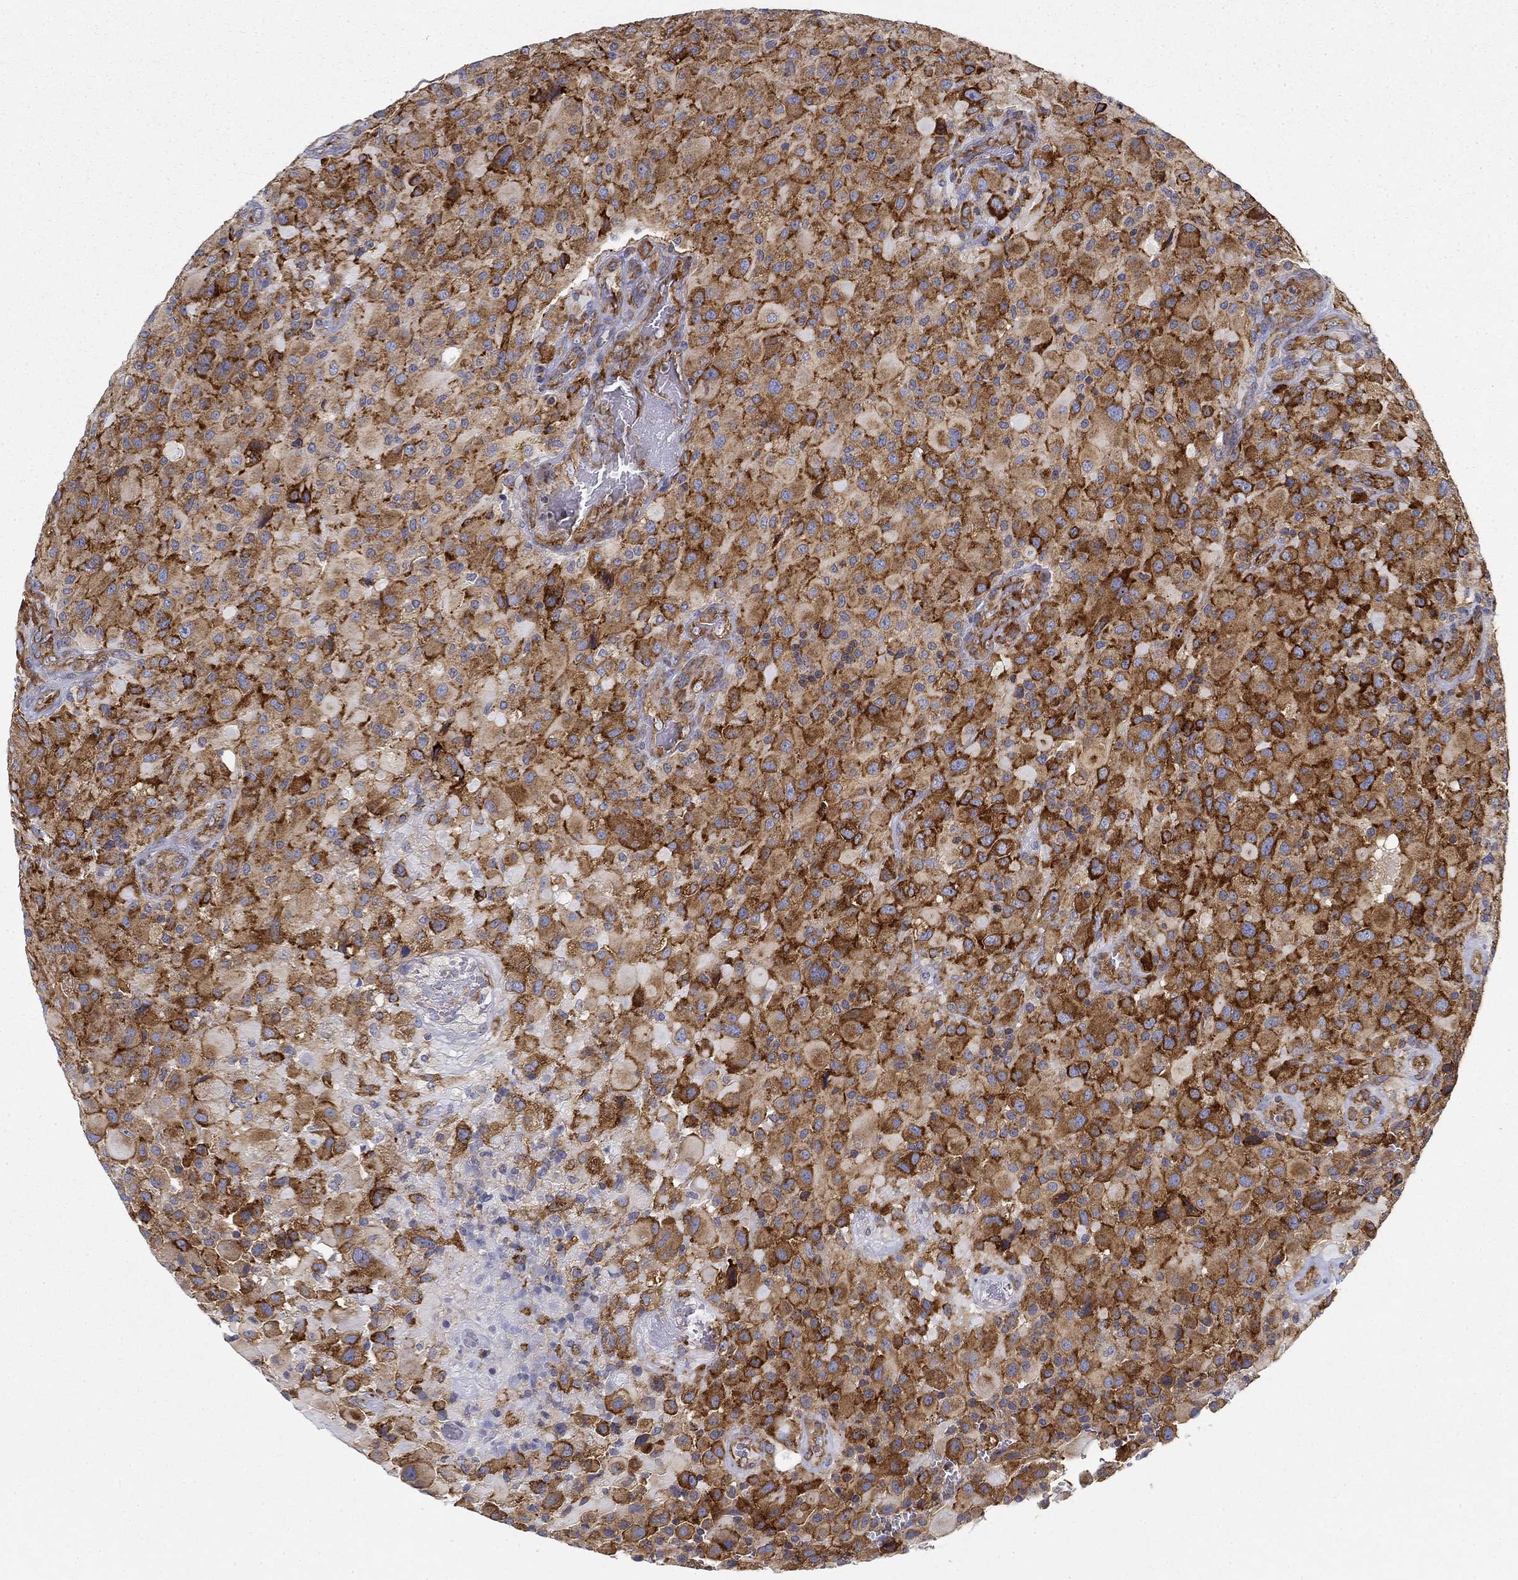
{"staining": {"intensity": "strong", "quantity": ">75%", "location": "cytoplasmic/membranous"}, "tissue": "glioma", "cell_type": "Tumor cells", "image_type": "cancer", "snomed": [{"axis": "morphology", "description": "Glioma, malignant, High grade"}, {"axis": "topography", "description": "Cerebral cortex"}], "caption": "Immunohistochemistry (IHC) (DAB (3,3'-diaminobenzidine)) staining of glioma shows strong cytoplasmic/membranous protein expression in about >75% of tumor cells.", "gene": "FXR1", "patient": {"sex": "male", "age": 35}}